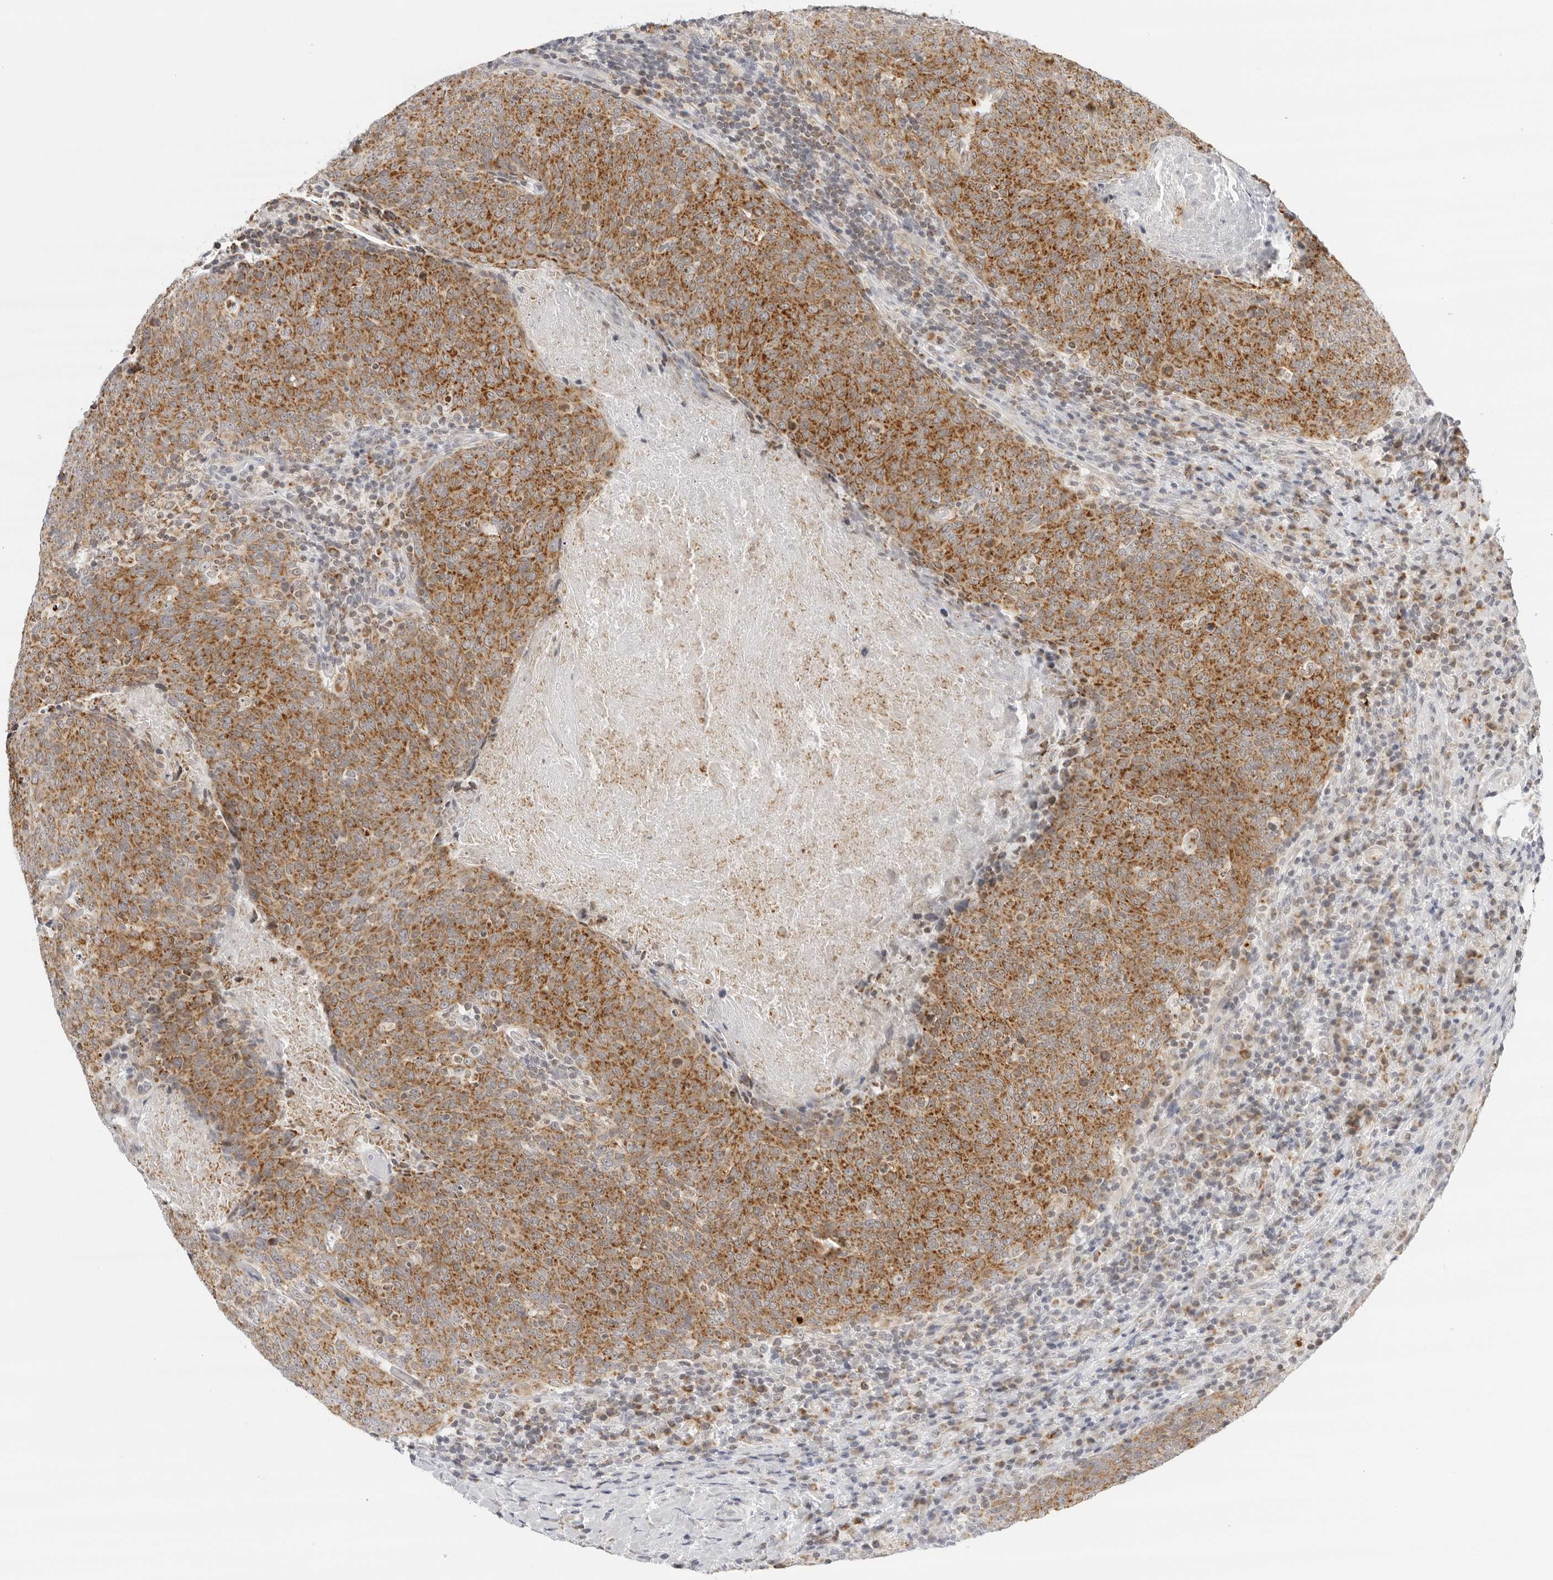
{"staining": {"intensity": "moderate", "quantity": ">75%", "location": "cytoplasmic/membranous"}, "tissue": "head and neck cancer", "cell_type": "Tumor cells", "image_type": "cancer", "snomed": [{"axis": "morphology", "description": "Squamous cell carcinoma, NOS"}, {"axis": "morphology", "description": "Squamous cell carcinoma, metastatic, NOS"}, {"axis": "topography", "description": "Lymph node"}, {"axis": "topography", "description": "Head-Neck"}], "caption": "Immunohistochemical staining of human metastatic squamous cell carcinoma (head and neck) displays medium levels of moderate cytoplasmic/membranous staining in about >75% of tumor cells. The protein is stained brown, and the nuclei are stained in blue (DAB (3,3'-diaminobenzidine) IHC with brightfield microscopy, high magnification).", "gene": "CIART", "patient": {"sex": "male", "age": 62}}